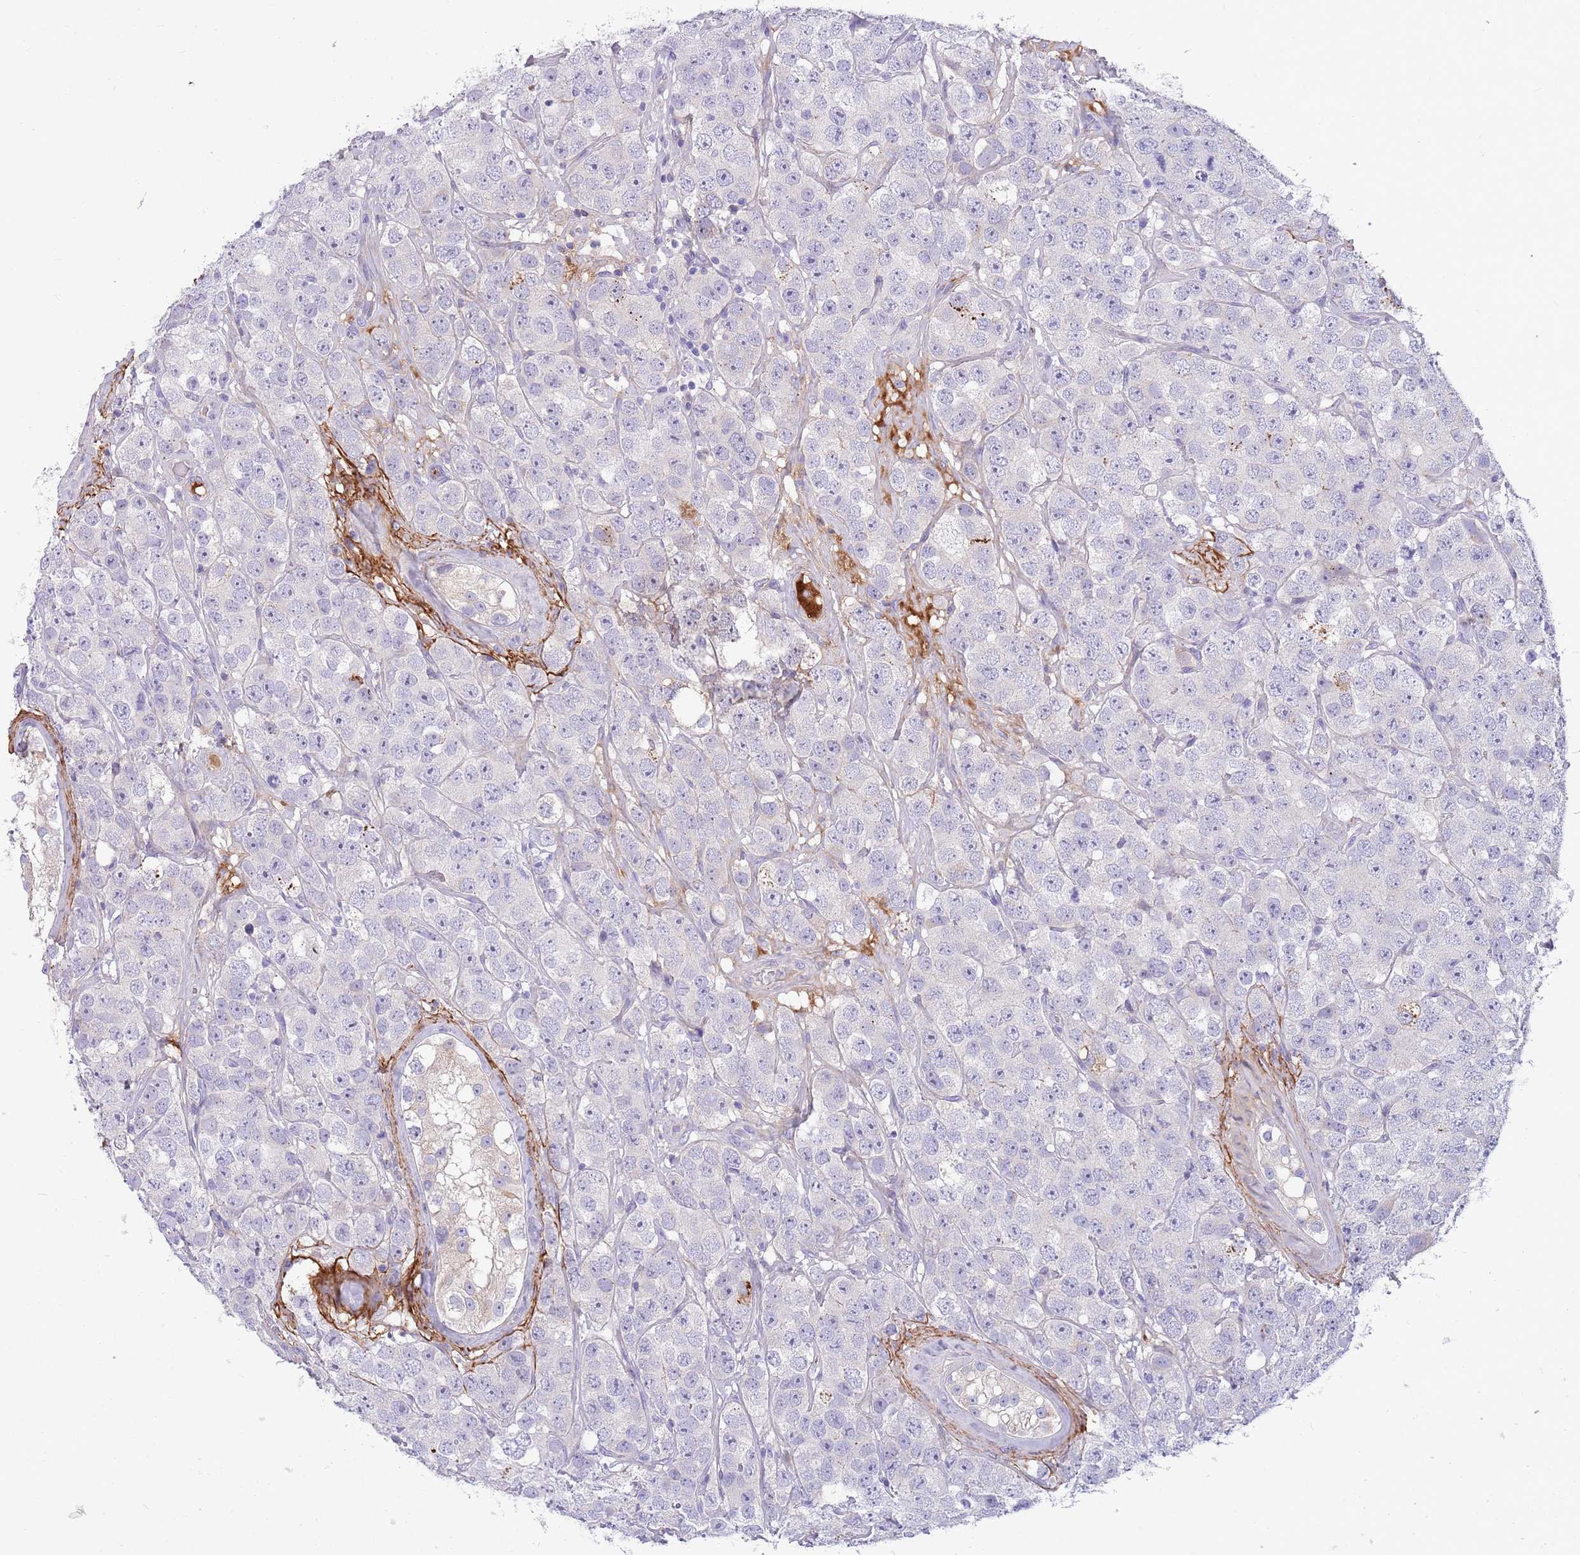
{"staining": {"intensity": "negative", "quantity": "none", "location": "none"}, "tissue": "testis cancer", "cell_type": "Tumor cells", "image_type": "cancer", "snomed": [{"axis": "morphology", "description": "Seminoma, NOS"}, {"axis": "topography", "description": "Testis"}], "caption": "Seminoma (testis) stained for a protein using IHC reveals no staining tumor cells.", "gene": "LEPROTL1", "patient": {"sex": "male", "age": 28}}